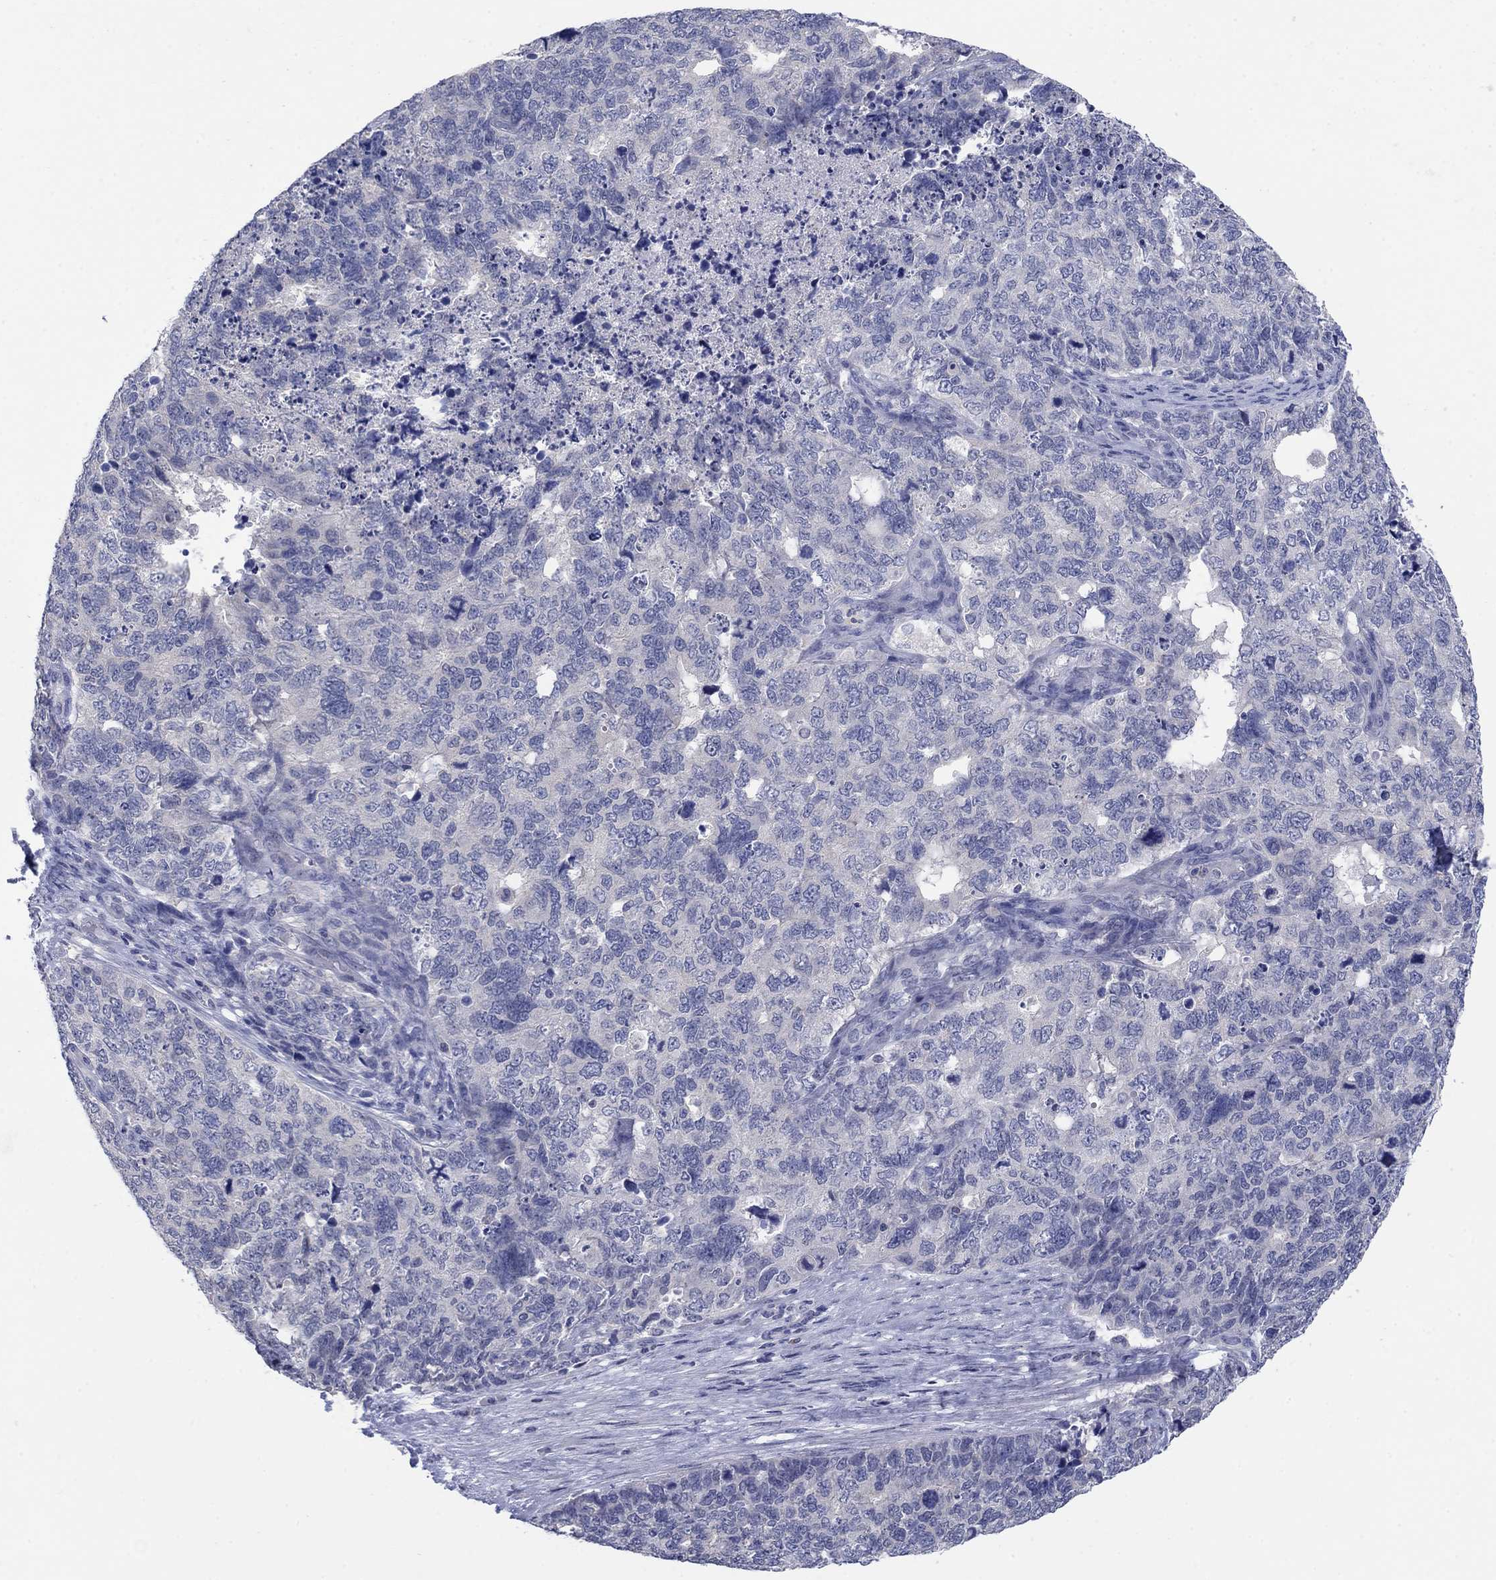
{"staining": {"intensity": "negative", "quantity": "none", "location": "none"}, "tissue": "cervical cancer", "cell_type": "Tumor cells", "image_type": "cancer", "snomed": [{"axis": "morphology", "description": "Squamous cell carcinoma, NOS"}, {"axis": "topography", "description": "Cervix"}], "caption": "The immunohistochemistry (IHC) micrograph has no significant positivity in tumor cells of cervical cancer (squamous cell carcinoma) tissue.", "gene": "FER1L6", "patient": {"sex": "female", "age": 63}}